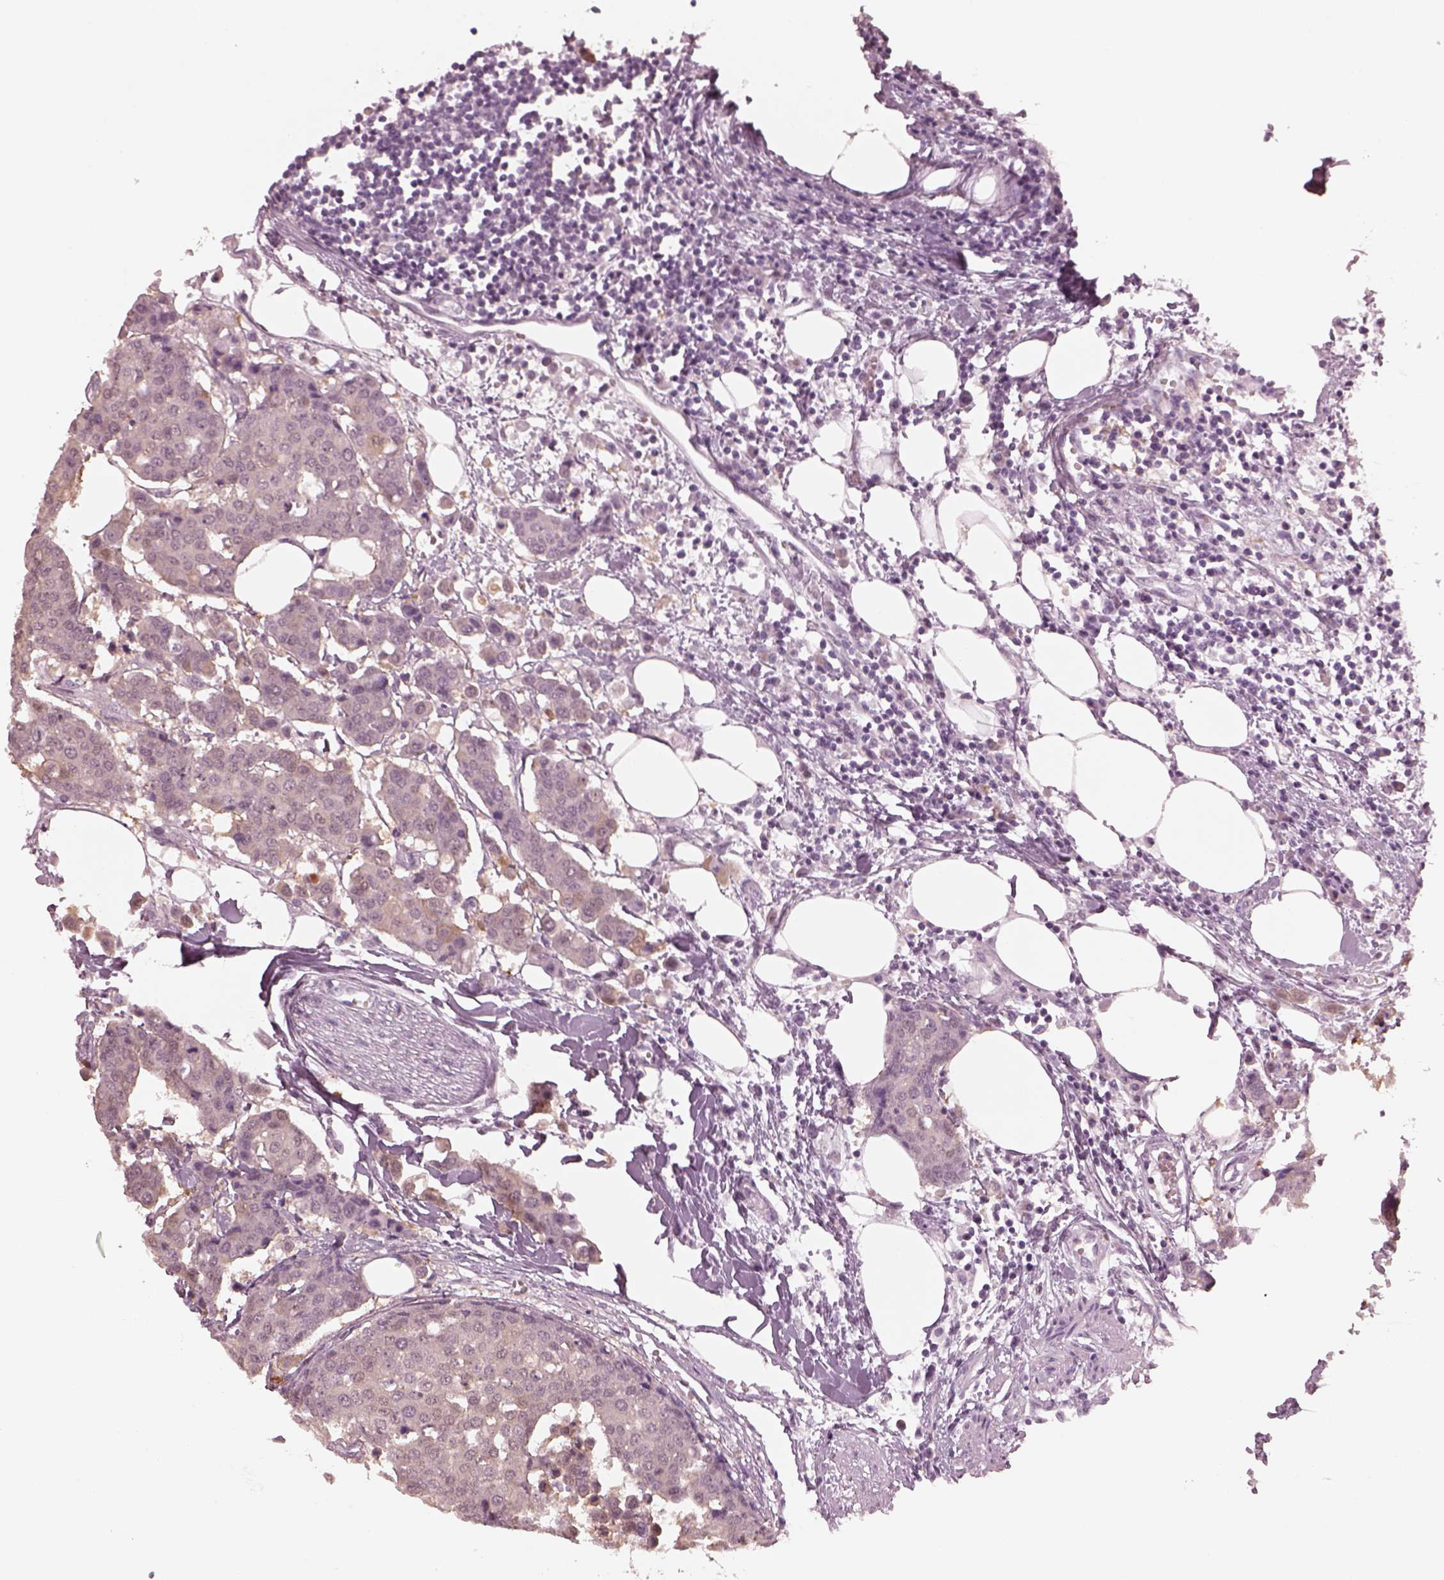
{"staining": {"intensity": "weak", "quantity": "<25%", "location": "cytoplasmic/membranous"}, "tissue": "carcinoid", "cell_type": "Tumor cells", "image_type": "cancer", "snomed": [{"axis": "morphology", "description": "Carcinoid, malignant, NOS"}, {"axis": "topography", "description": "Colon"}], "caption": "The image reveals no staining of tumor cells in carcinoid.", "gene": "C2orf81", "patient": {"sex": "male", "age": 81}}